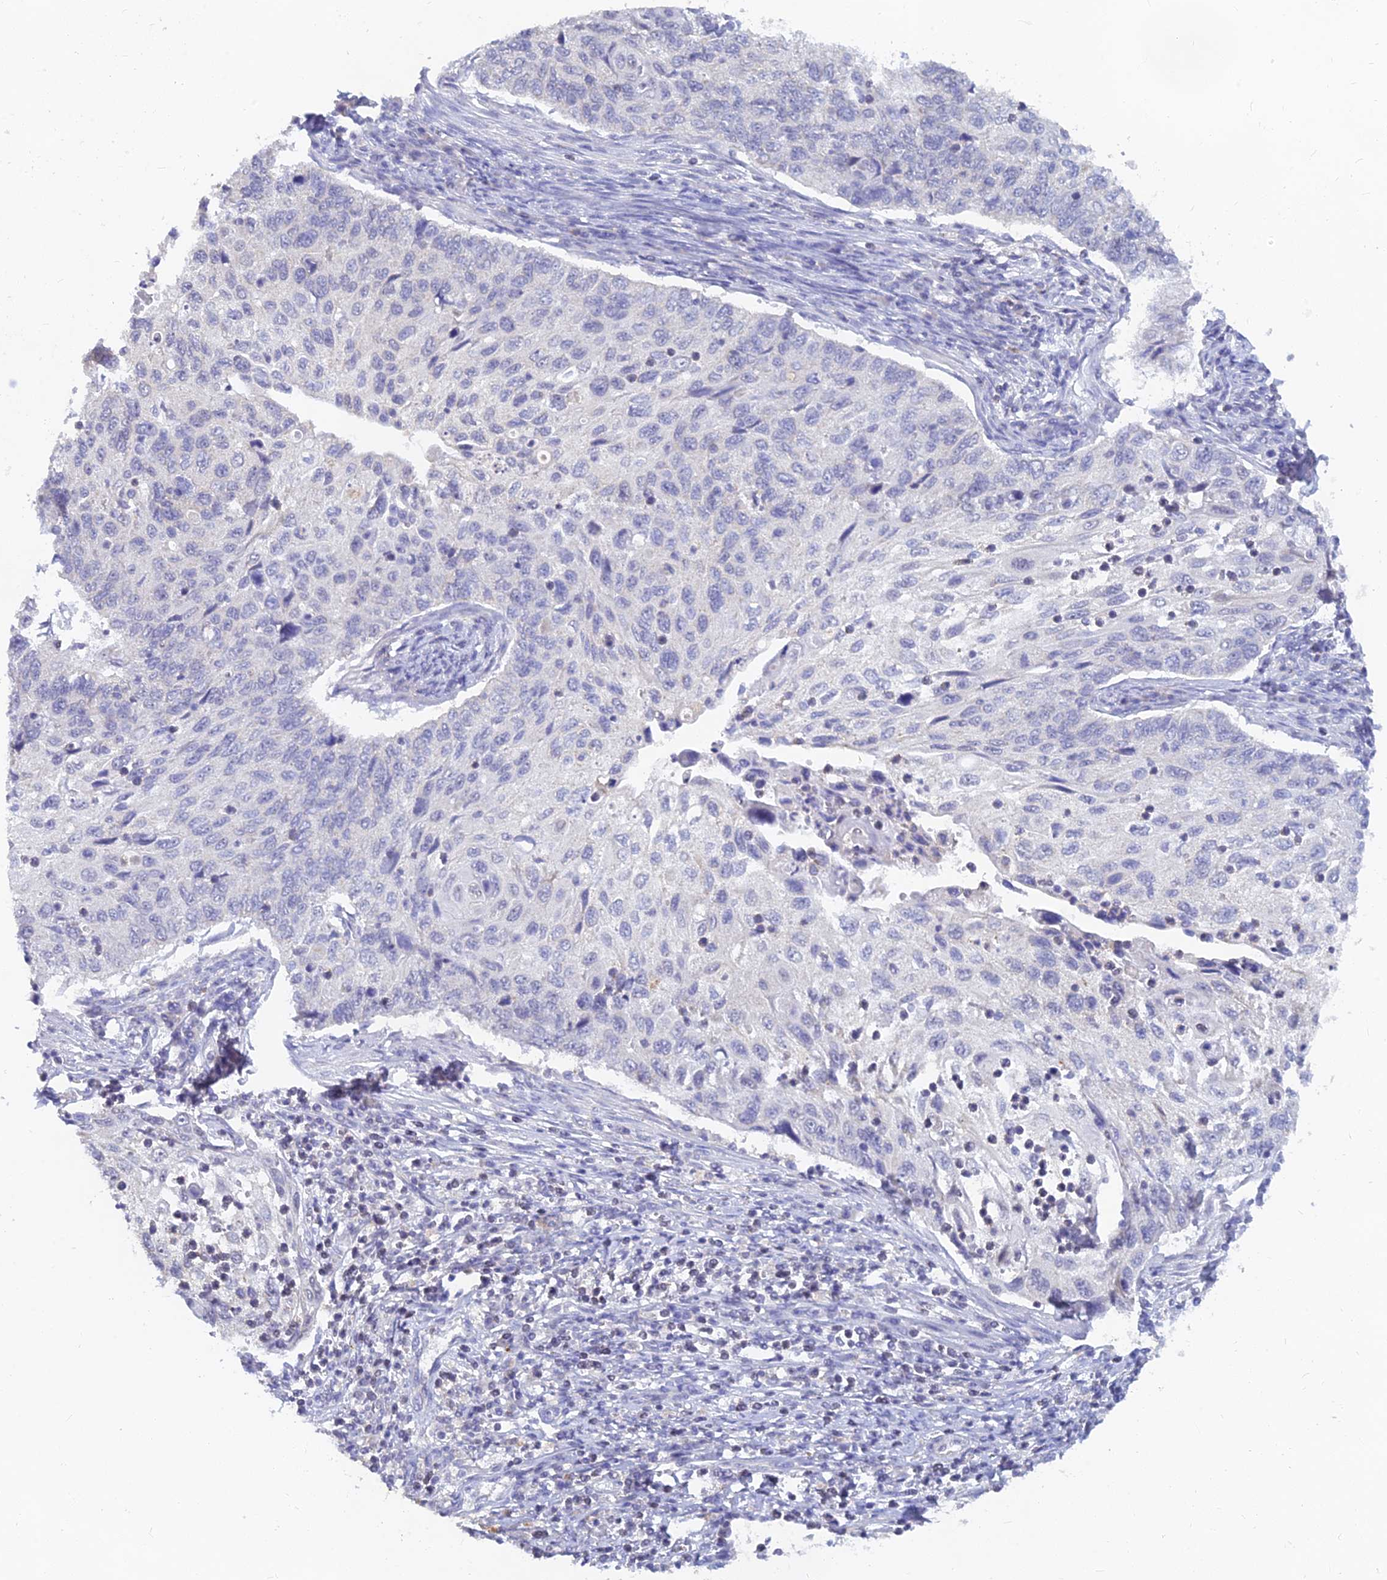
{"staining": {"intensity": "negative", "quantity": "none", "location": "none"}, "tissue": "cervical cancer", "cell_type": "Tumor cells", "image_type": "cancer", "snomed": [{"axis": "morphology", "description": "Squamous cell carcinoma, NOS"}, {"axis": "topography", "description": "Cervix"}], "caption": "Immunohistochemistry (IHC) micrograph of human cervical squamous cell carcinoma stained for a protein (brown), which exhibits no positivity in tumor cells. (Brightfield microscopy of DAB immunohistochemistry at high magnification).", "gene": "LRIF1", "patient": {"sex": "female", "age": 70}}